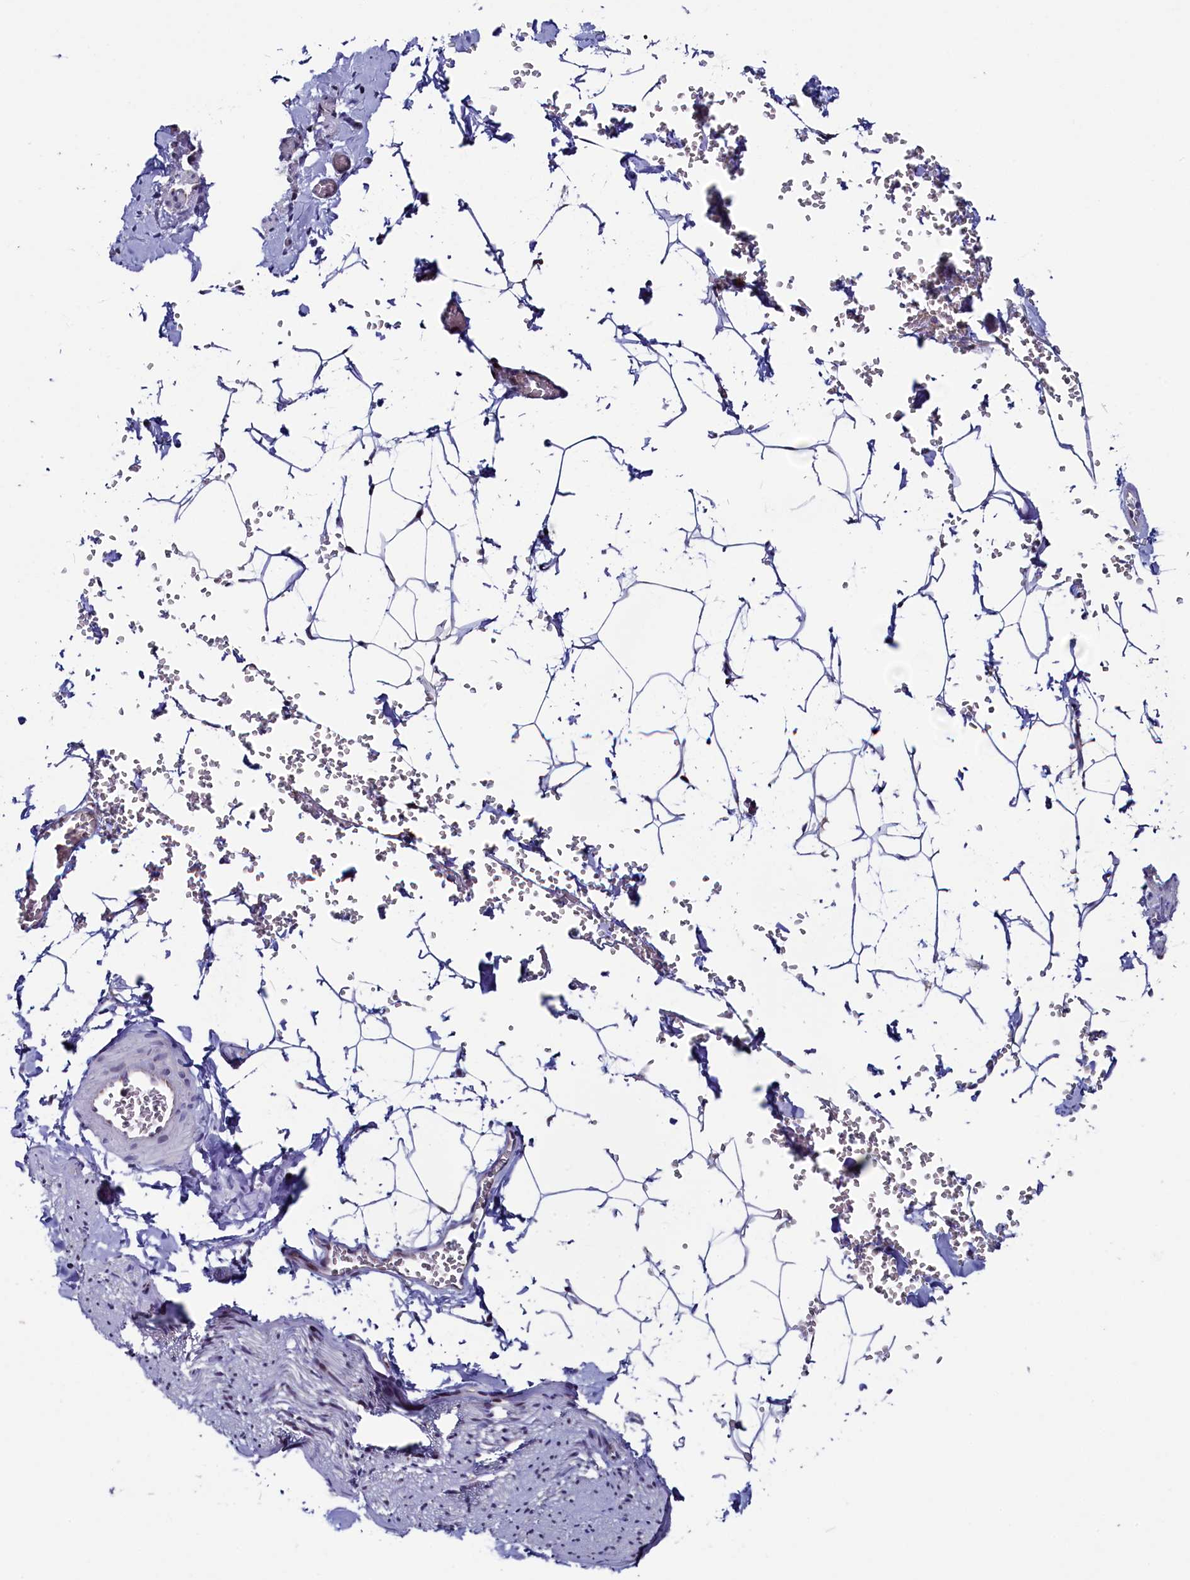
{"staining": {"intensity": "negative", "quantity": "none", "location": "none"}, "tissue": "adipose tissue", "cell_type": "Adipocytes", "image_type": "normal", "snomed": [{"axis": "morphology", "description": "Normal tissue, NOS"}, {"axis": "topography", "description": "Gallbladder"}, {"axis": "topography", "description": "Peripheral nerve tissue"}], "caption": "Immunohistochemistry (IHC) histopathology image of unremarkable adipose tissue stained for a protein (brown), which demonstrates no expression in adipocytes.", "gene": "CIAPIN1", "patient": {"sex": "male", "age": 38}}